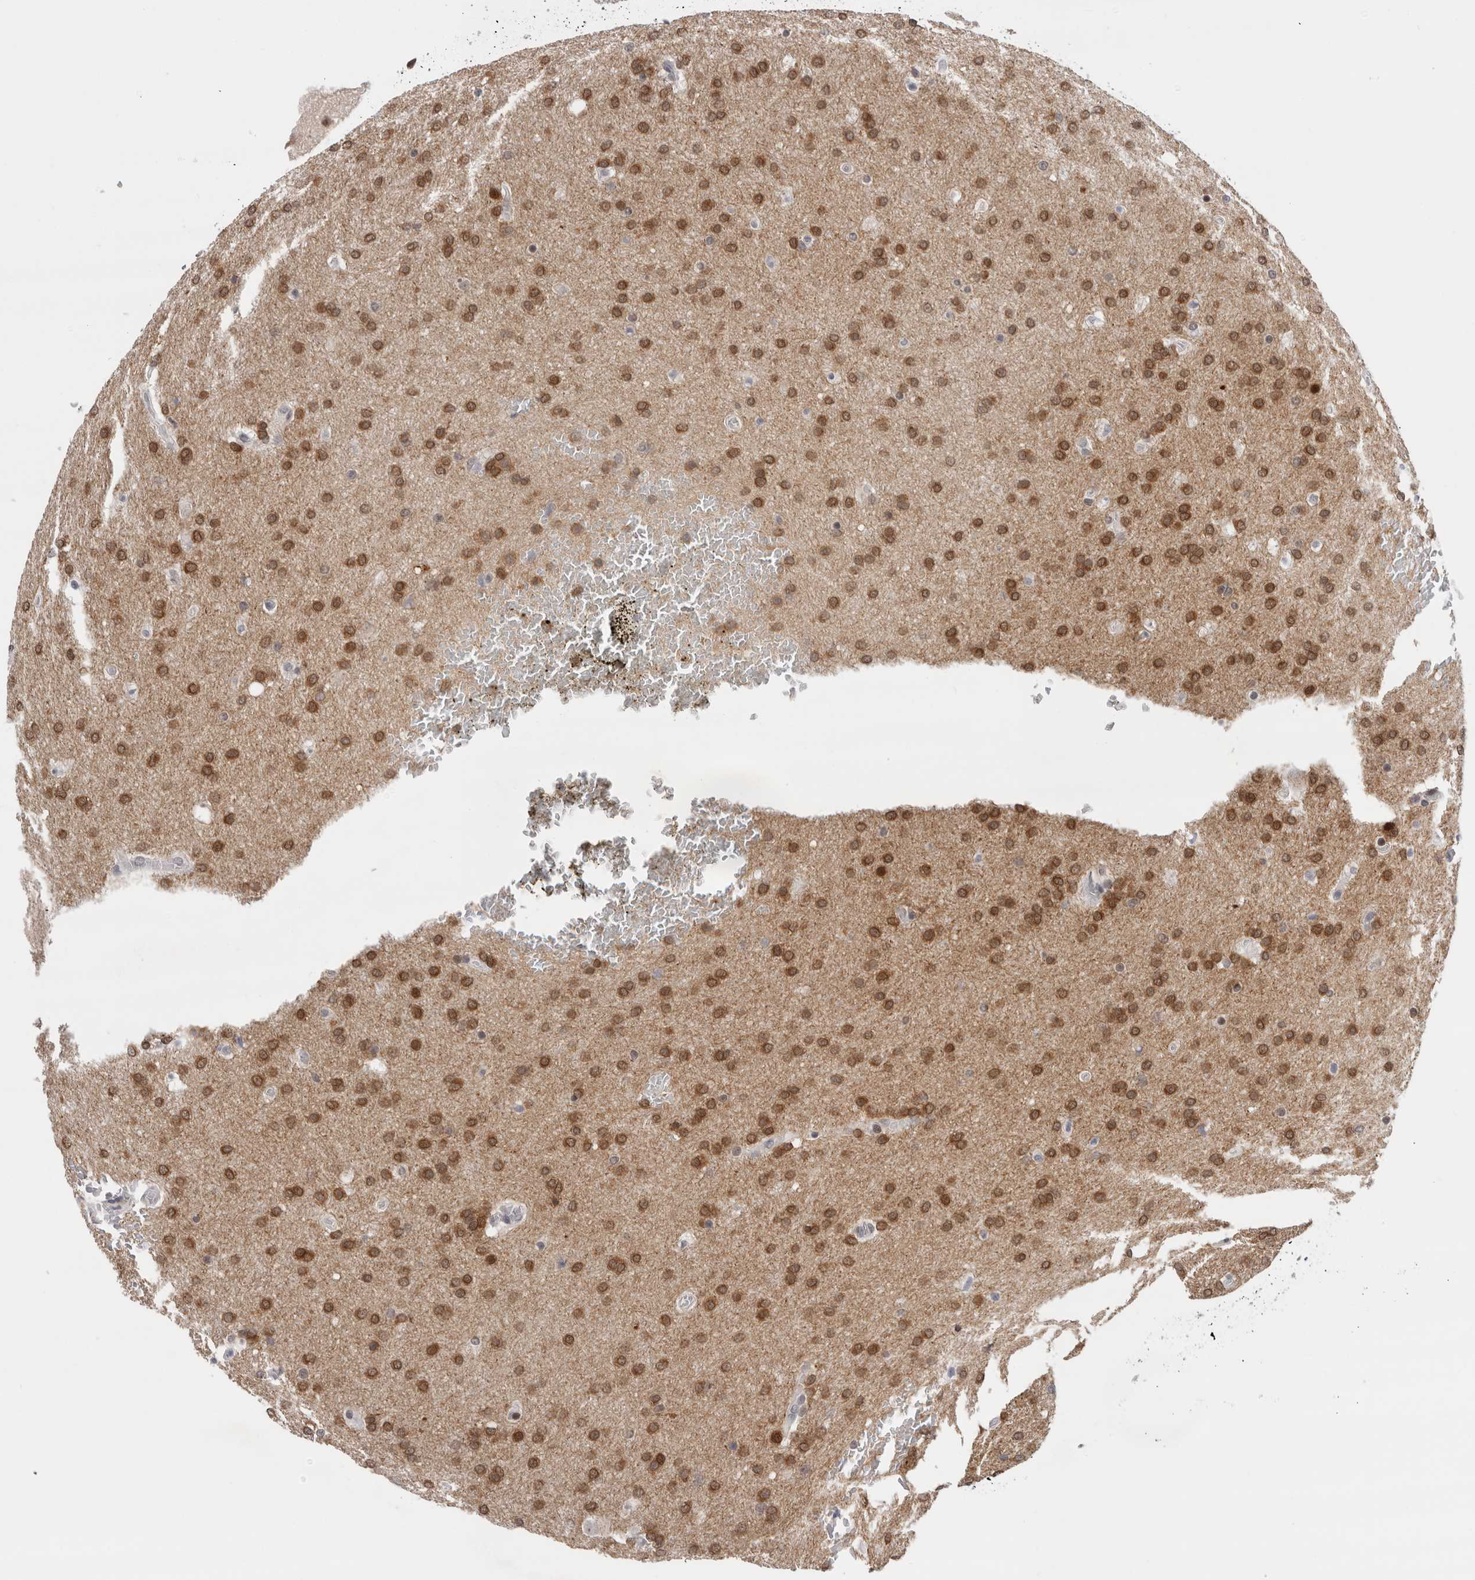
{"staining": {"intensity": "moderate", "quantity": ">75%", "location": "cytoplasmic/membranous,nuclear"}, "tissue": "glioma", "cell_type": "Tumor cells", "image_type": "cancer", "snomed": [{"axis": "morphology", "description": "Glioma, malignant, Low grade"}, {"axis": "topography", "description": "Brain"}], "caption": "Protein expression by immunohistochemistry (IHC) demonstrates moderate cytoplasmic/membranous and nuclear staining in approximately >75% of tumor cells in glioma.", "gene": "ZNF521", "patient": {"sex": "female", "age": 37}}